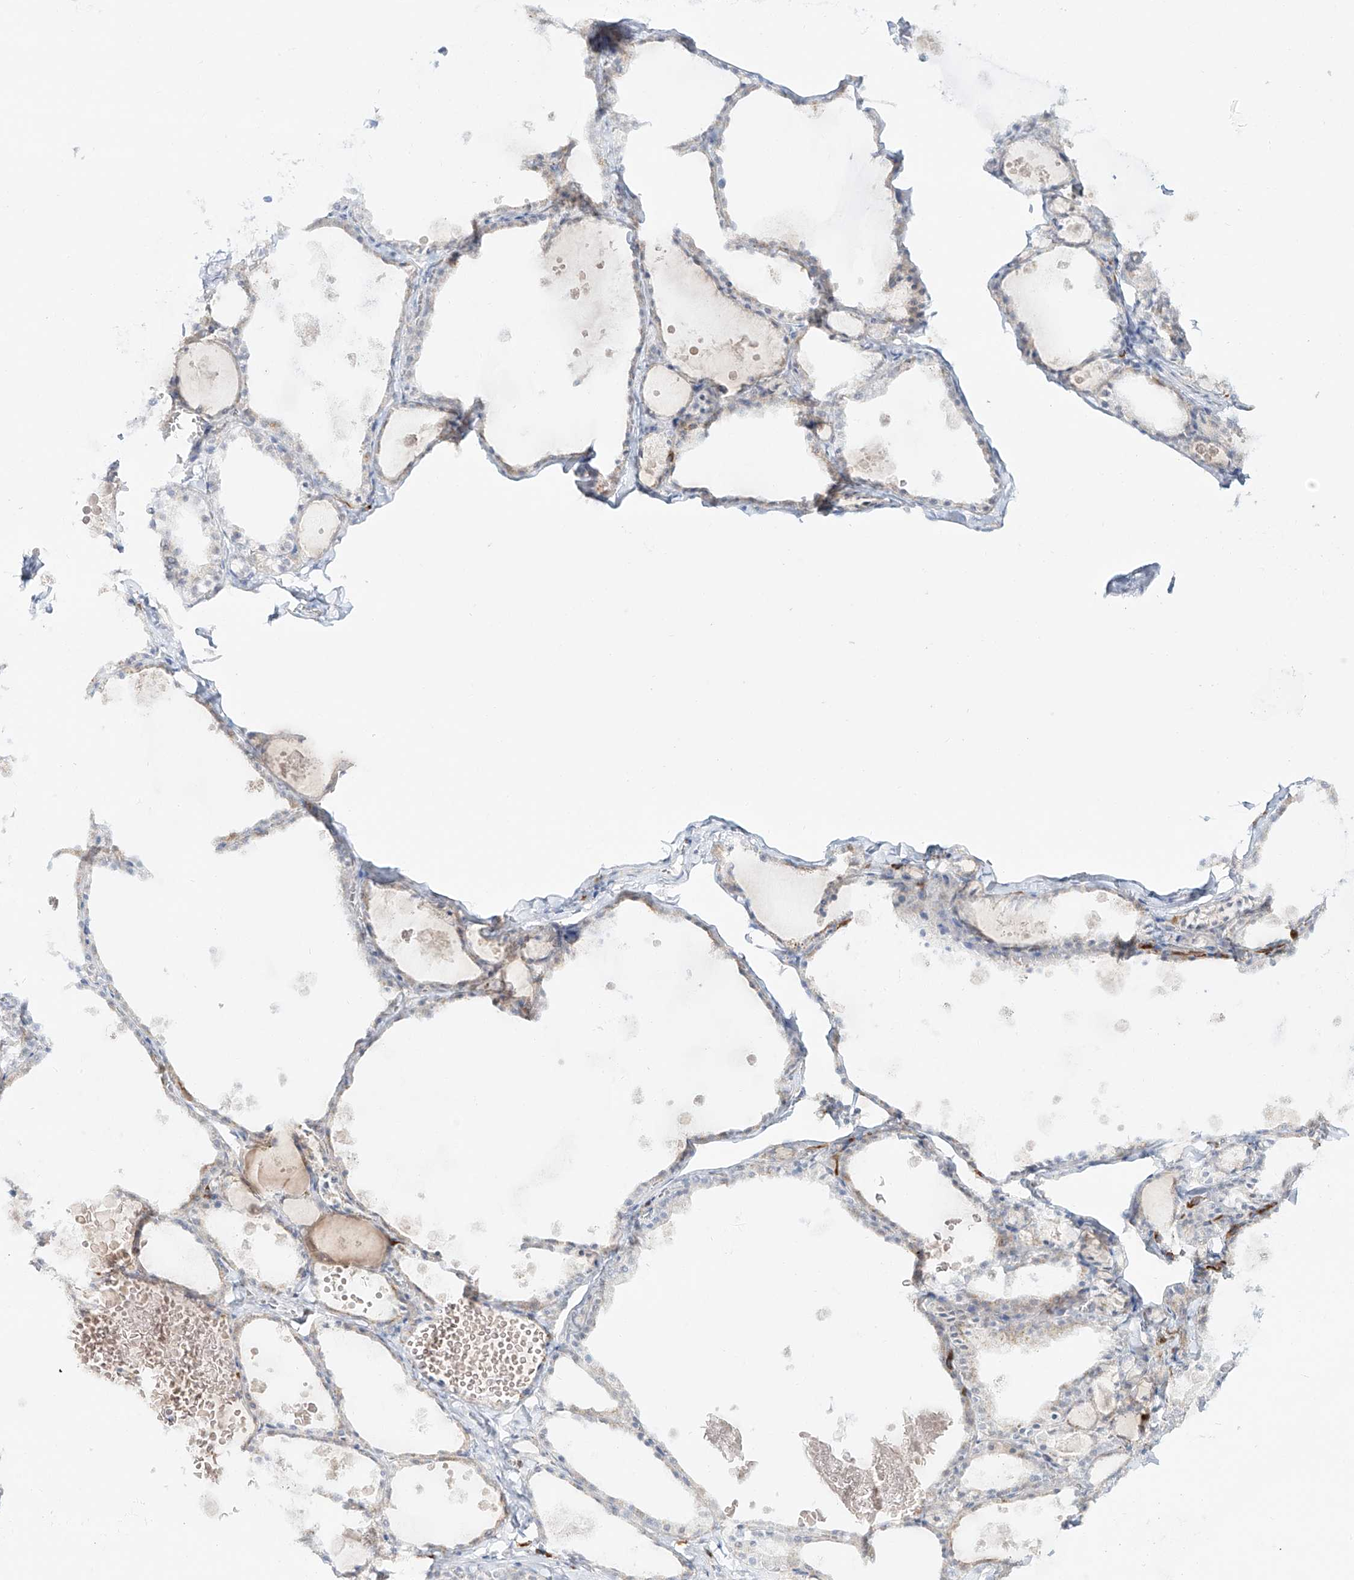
{"staining": {"intensity": "weak", "quantity": "25%-75%", "location": "cytoplasmic/membranous"}, "tissue": "thyroid gland", "cell_type": "Glandular cells", "image_type": "normal", "snomed": [{"axis": "morphology", "description": "Normal tissue, NOS"}, {"axis": "topography", "description": "Thyroid gland"}], "caption": "Weak cytoplasmic/membranous protein positivity is appreciated in about 25%-75% of glandular cells in thyroid gland. (DAB IHC with brightfield microscopy, high magnification).", "gene": "BSDC1", "patient": {"sex": "male", "age": 56}}